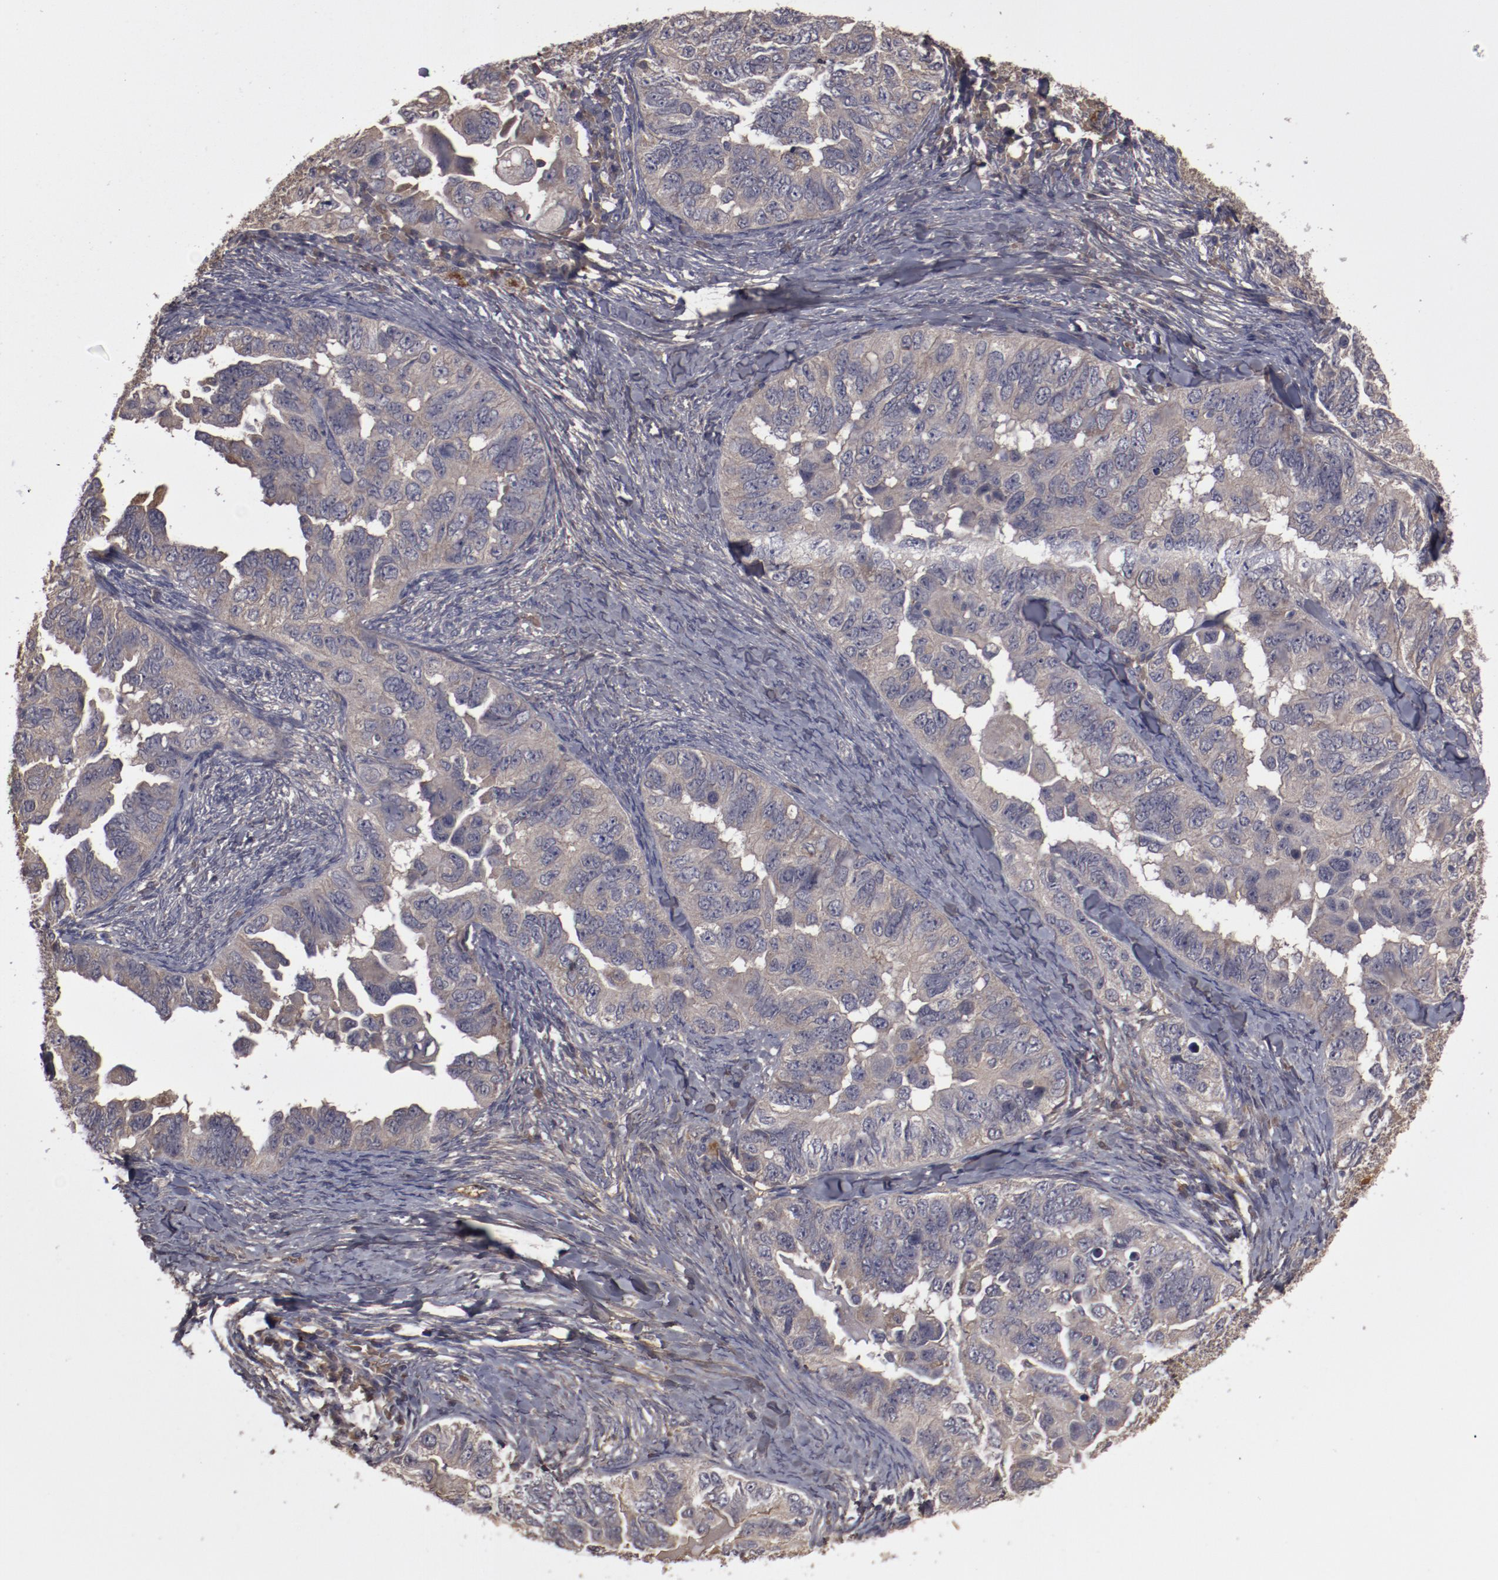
{"staining": {"intensity": "weak", "quantity": "<25%", "location": "cytoplasmic/membranous"}, "tissue": "ovarian cancer", "cell_type": "Tumor cells", "image_type": "cancer", "snomed": [{"axis": "morphology", "description": "Cystadenocarcinoma, serous, NOS"}, {"axis": "topography", "description": "Ovary"}], "caption": "There is no significant positivity in tumor cells of ovarian cancer (serous cystadenocarcinoma).", "gene": "CP", "patient": {"sex": "female", "age": 82}}